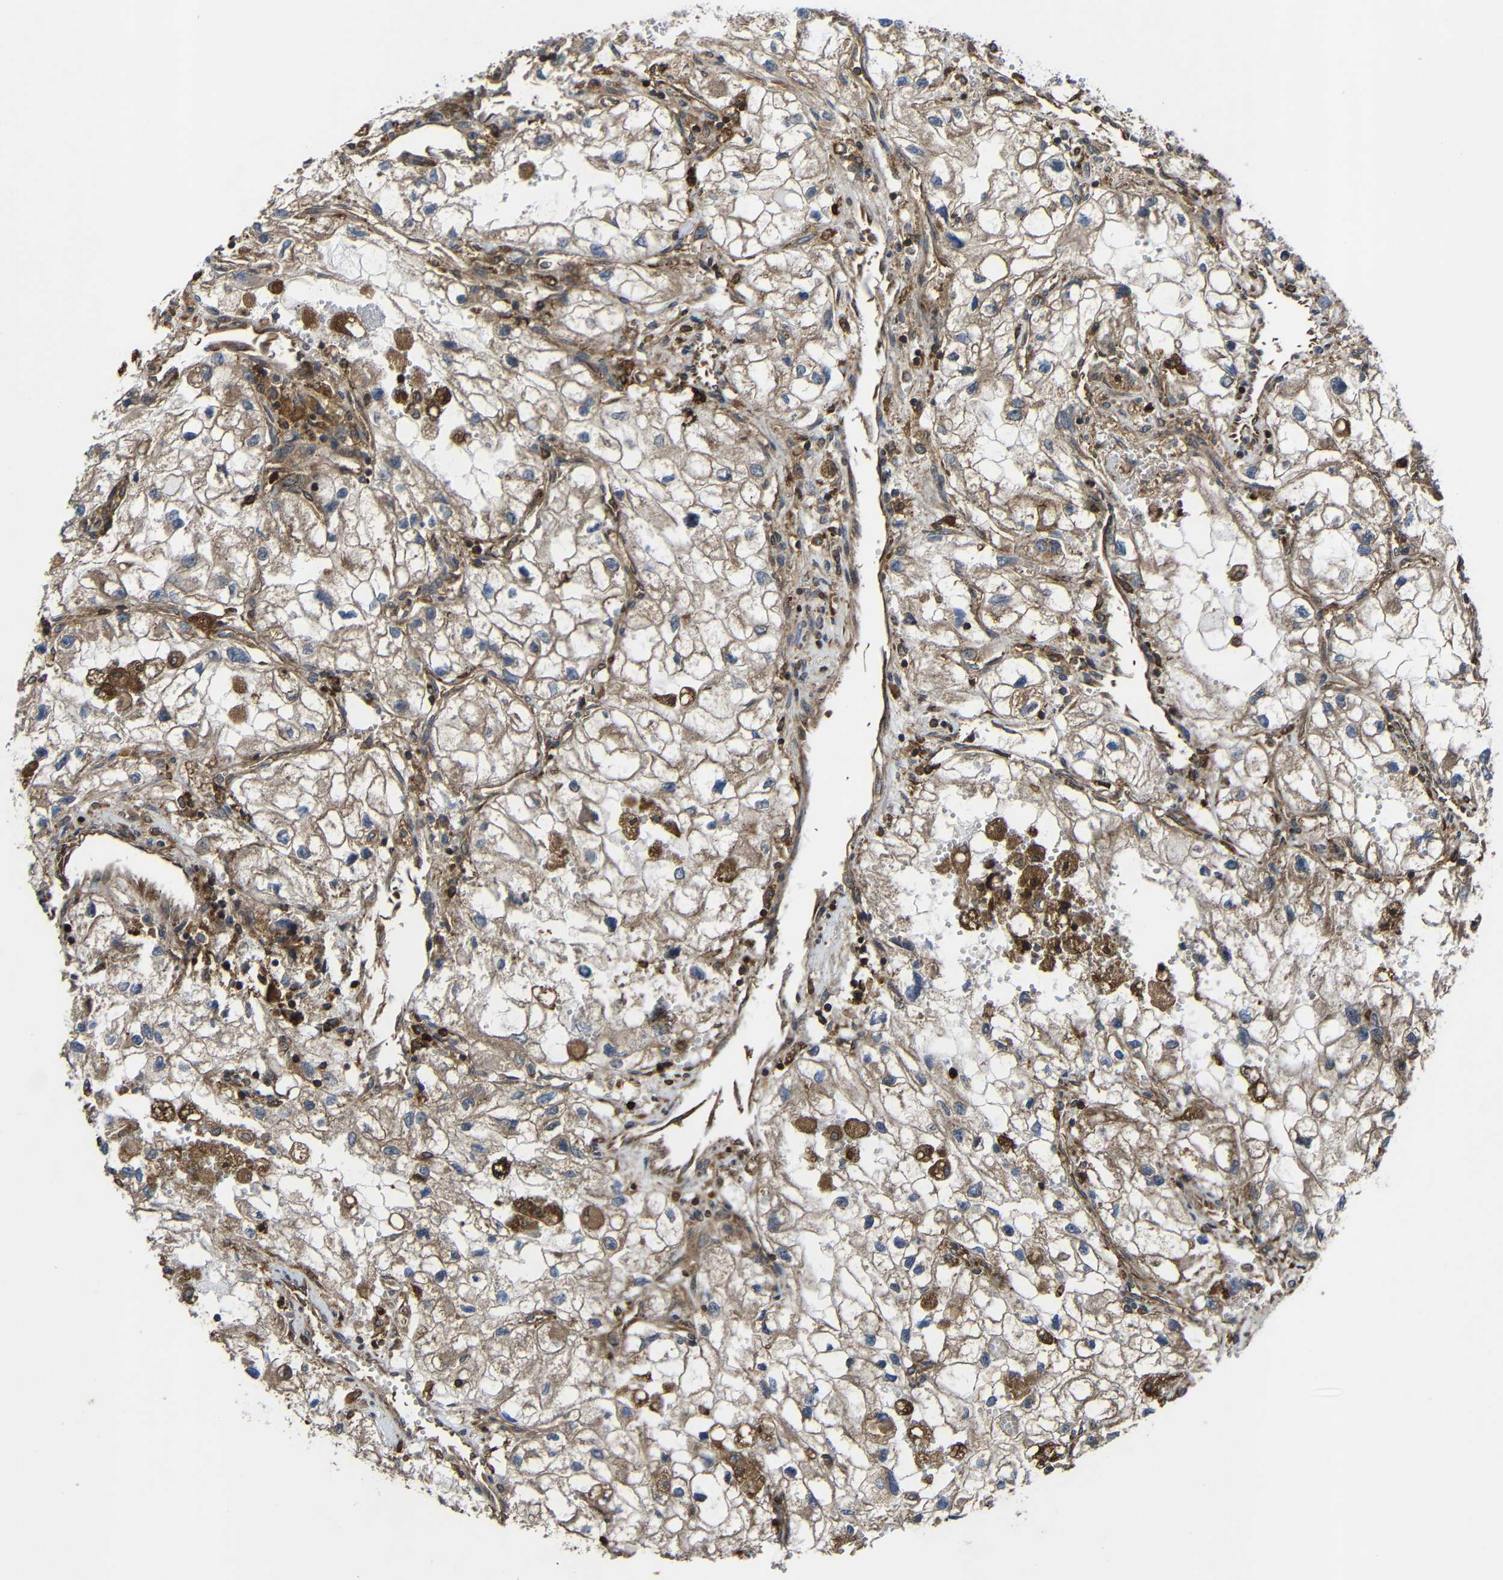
{"staining": {"intensity": "moderate", "quantity": ">75%", "location": "cytoplasmic/membranous"}, "tissue": "renal cancer", "cell_type": "Tumor cells", "image_type": "cancer", "snomed": [{"axis": "morphology", "description": "Adenocarcinoma, NOS"}, {"axis": "topography", "description": "Kidney"}], "caption": "An image of renal cancer (adenocarcinoma) stained for a protein demonstrates moderate cytoplasmic/membranous brown staining in tumor cells.", "gene": "TREM2", "patient": {"sex": "female", "age": 70}}